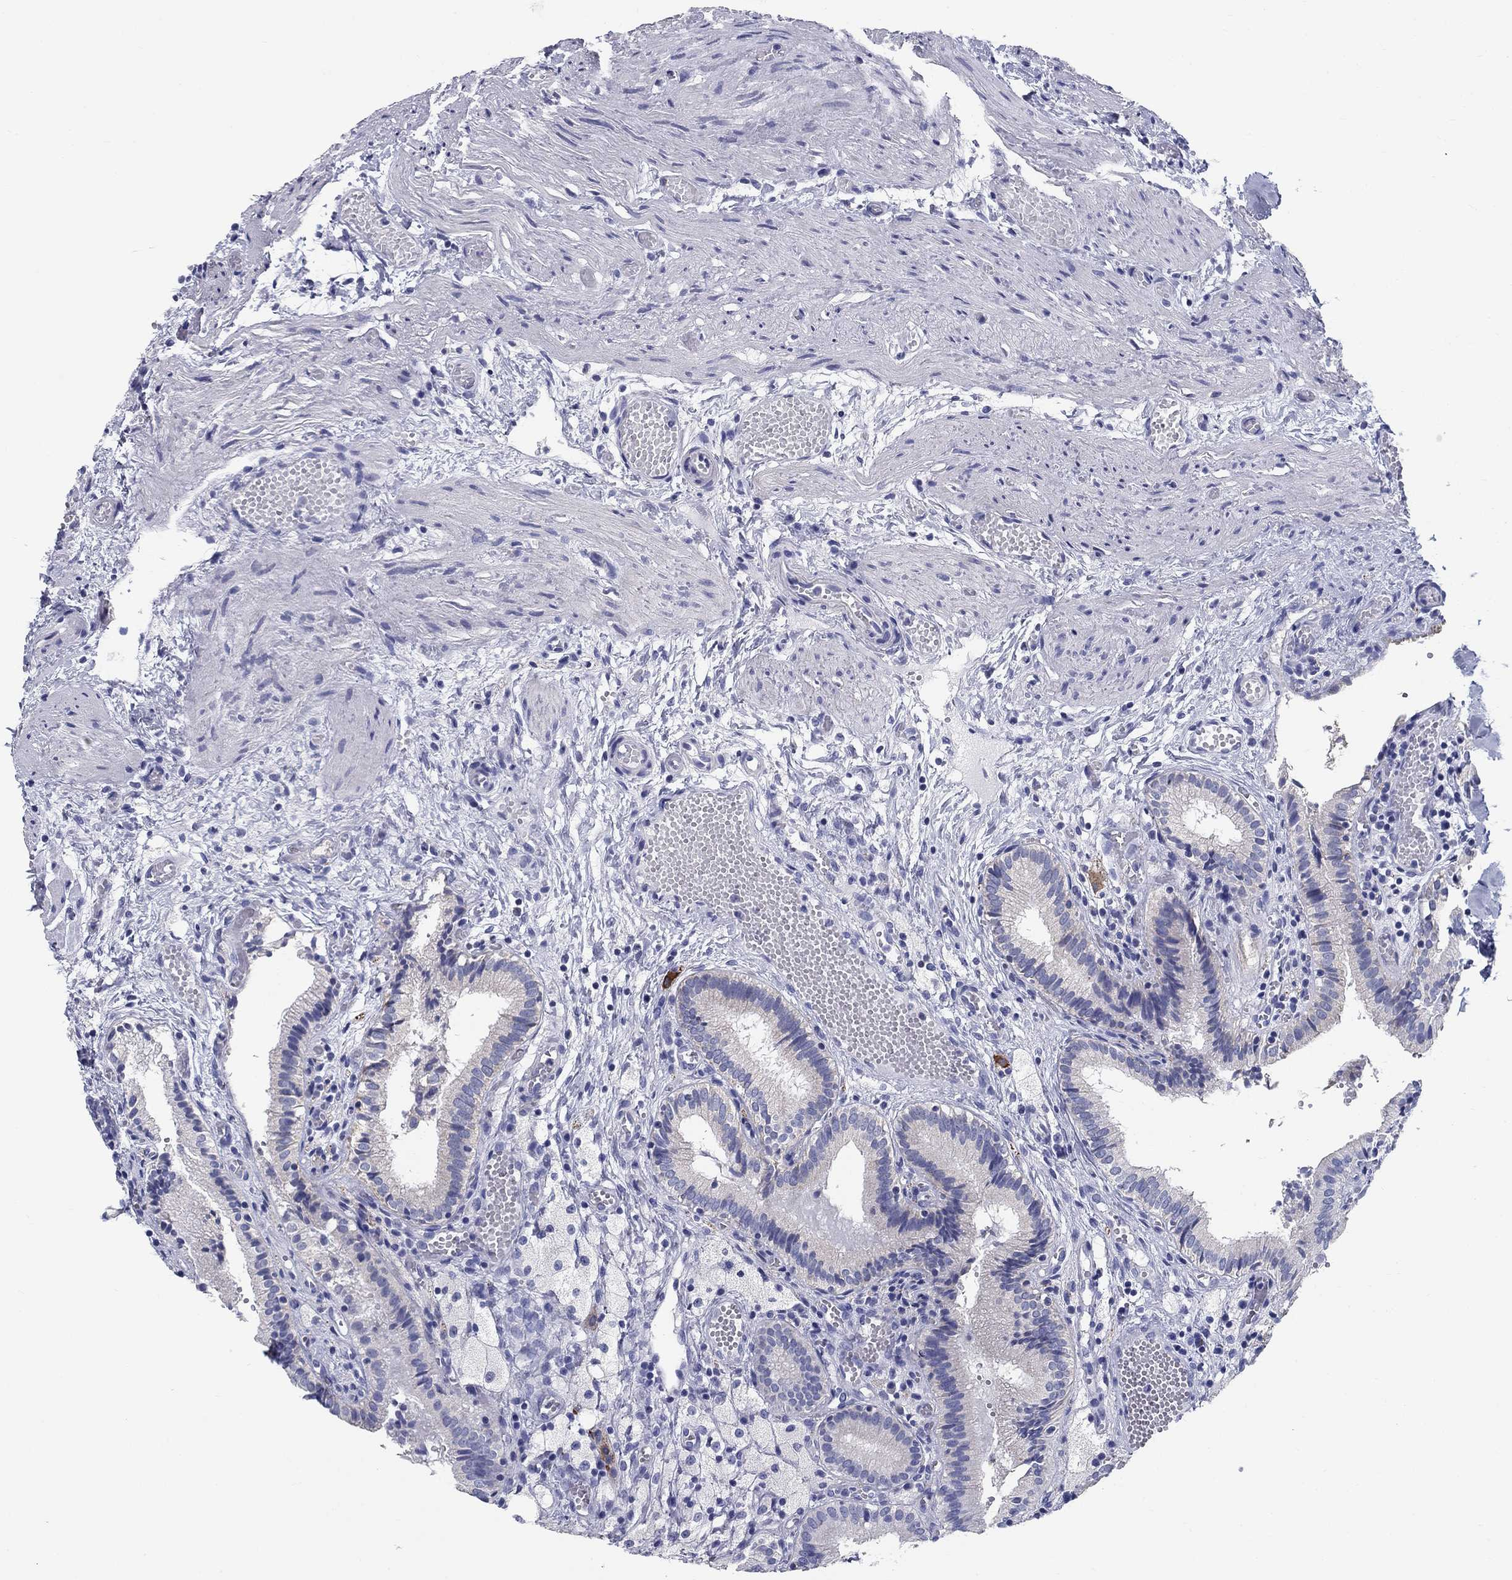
{"staining": {"intensity": "negative", "quantity": "none", "location": "none"}, "tissue": "gallbladder", "cell_type": "Glandular cells", "image_type": "normal", "snomed": [{"axis": "morphology", "description": "Normal tissue, NOS"}, {"axis": "topography", "description": "Gallbladder"}], "caption": "Human gallbladder stained for a protein using IHC displays no positivity in glandular cells.", "gene": "UPB1", "patient": {"sex": "female", "age": 24}}